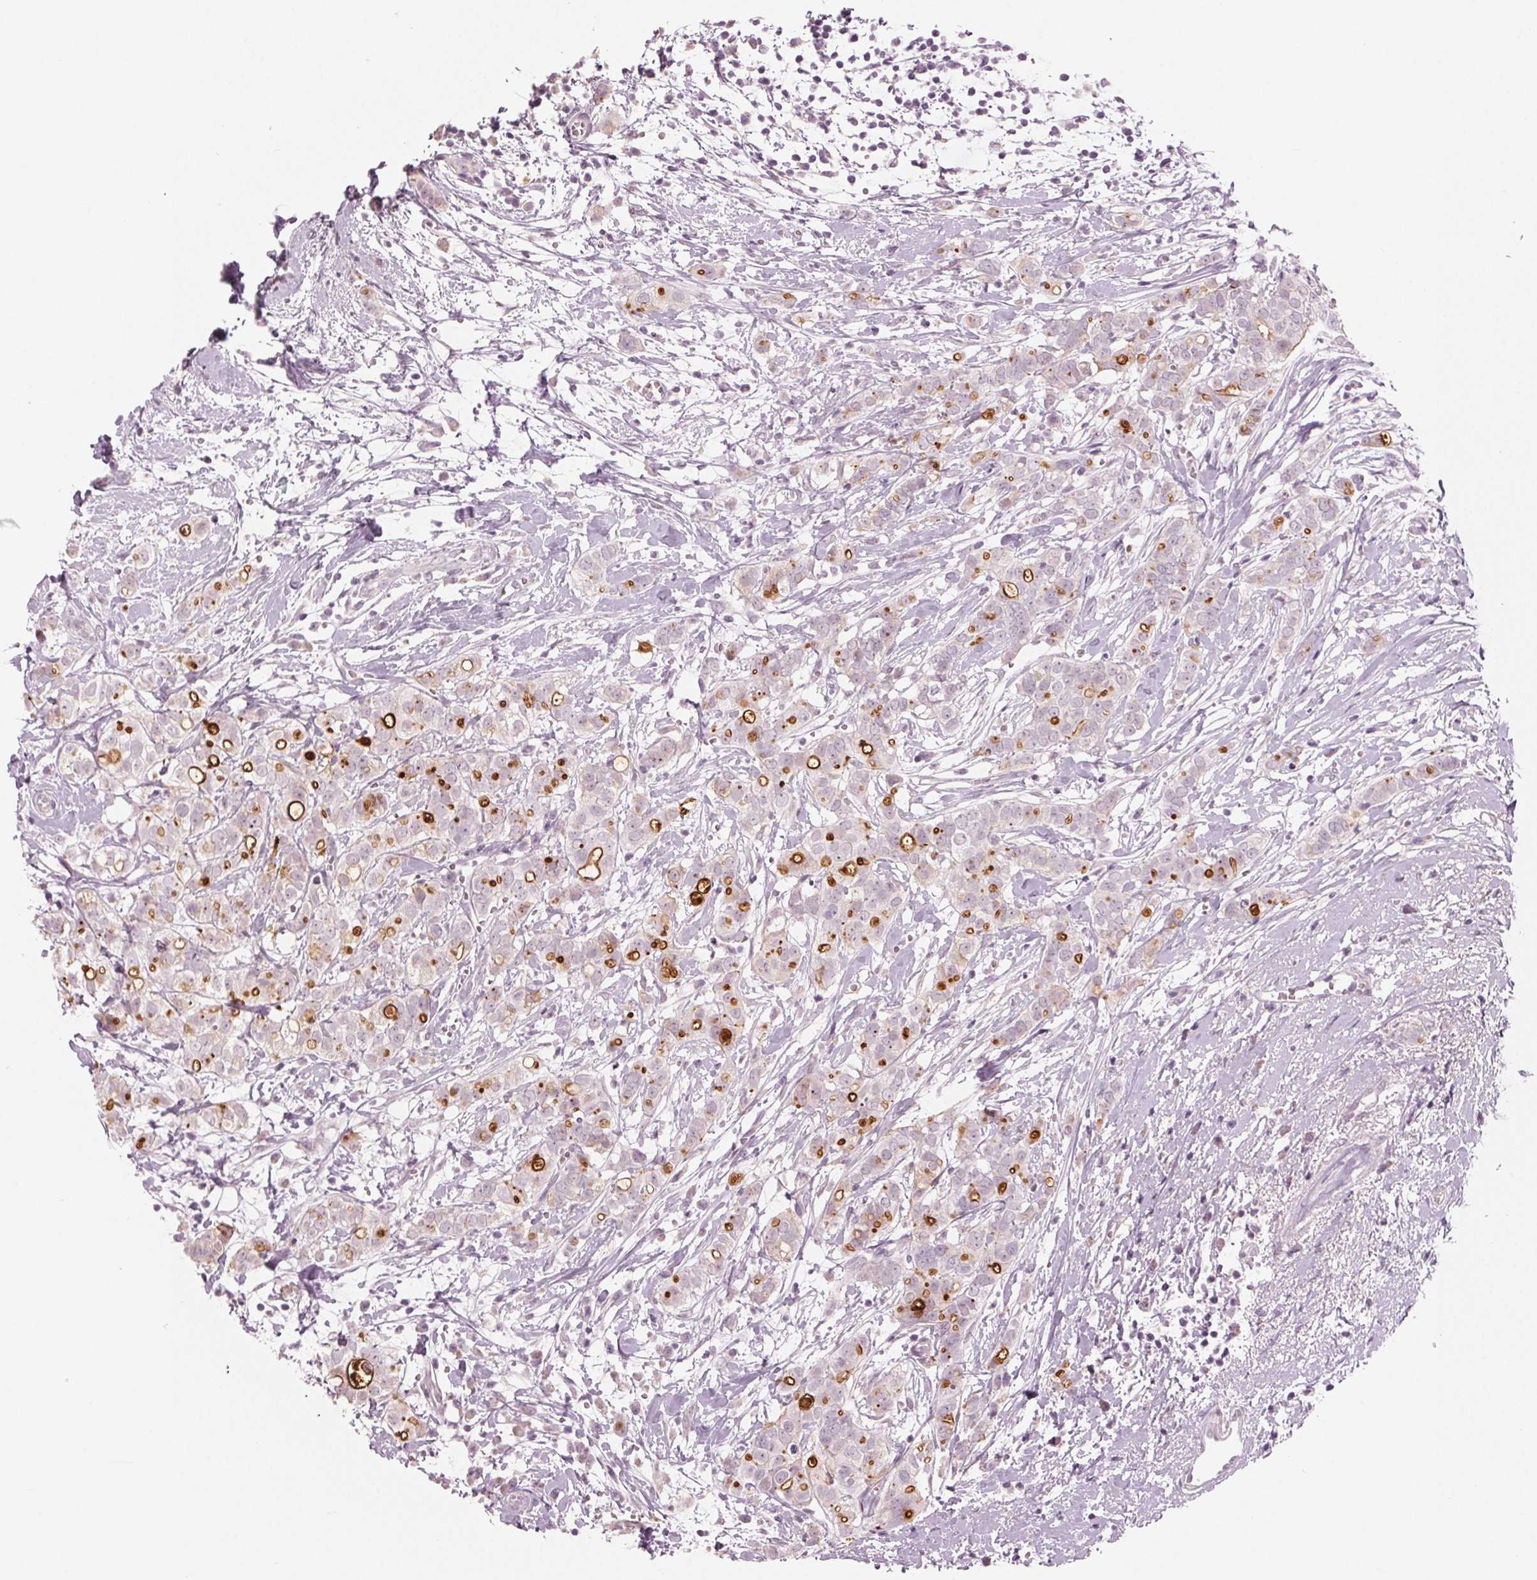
{"staining": {"intensity": "strong", "quantity": "<25%", "location": "cytoplasmic/membranous"}, "tissue": "breast cancer", "cell_type": "Tumor cells", "image_type": "cancer", "snomed": [{"axis": "morphology", "description": "Duct carcinoma"}, {"axis": "topography", "description": "Breast"}], "caption": "Tumor cells exhibit medium levels of strong cytoplasmic/membranous expression in approximately <25% of cells in human breast cancer (infiltrating ductal carcinoma).", "gene": "PRAP1", "patient": {"sex": "female", "age": 40}}